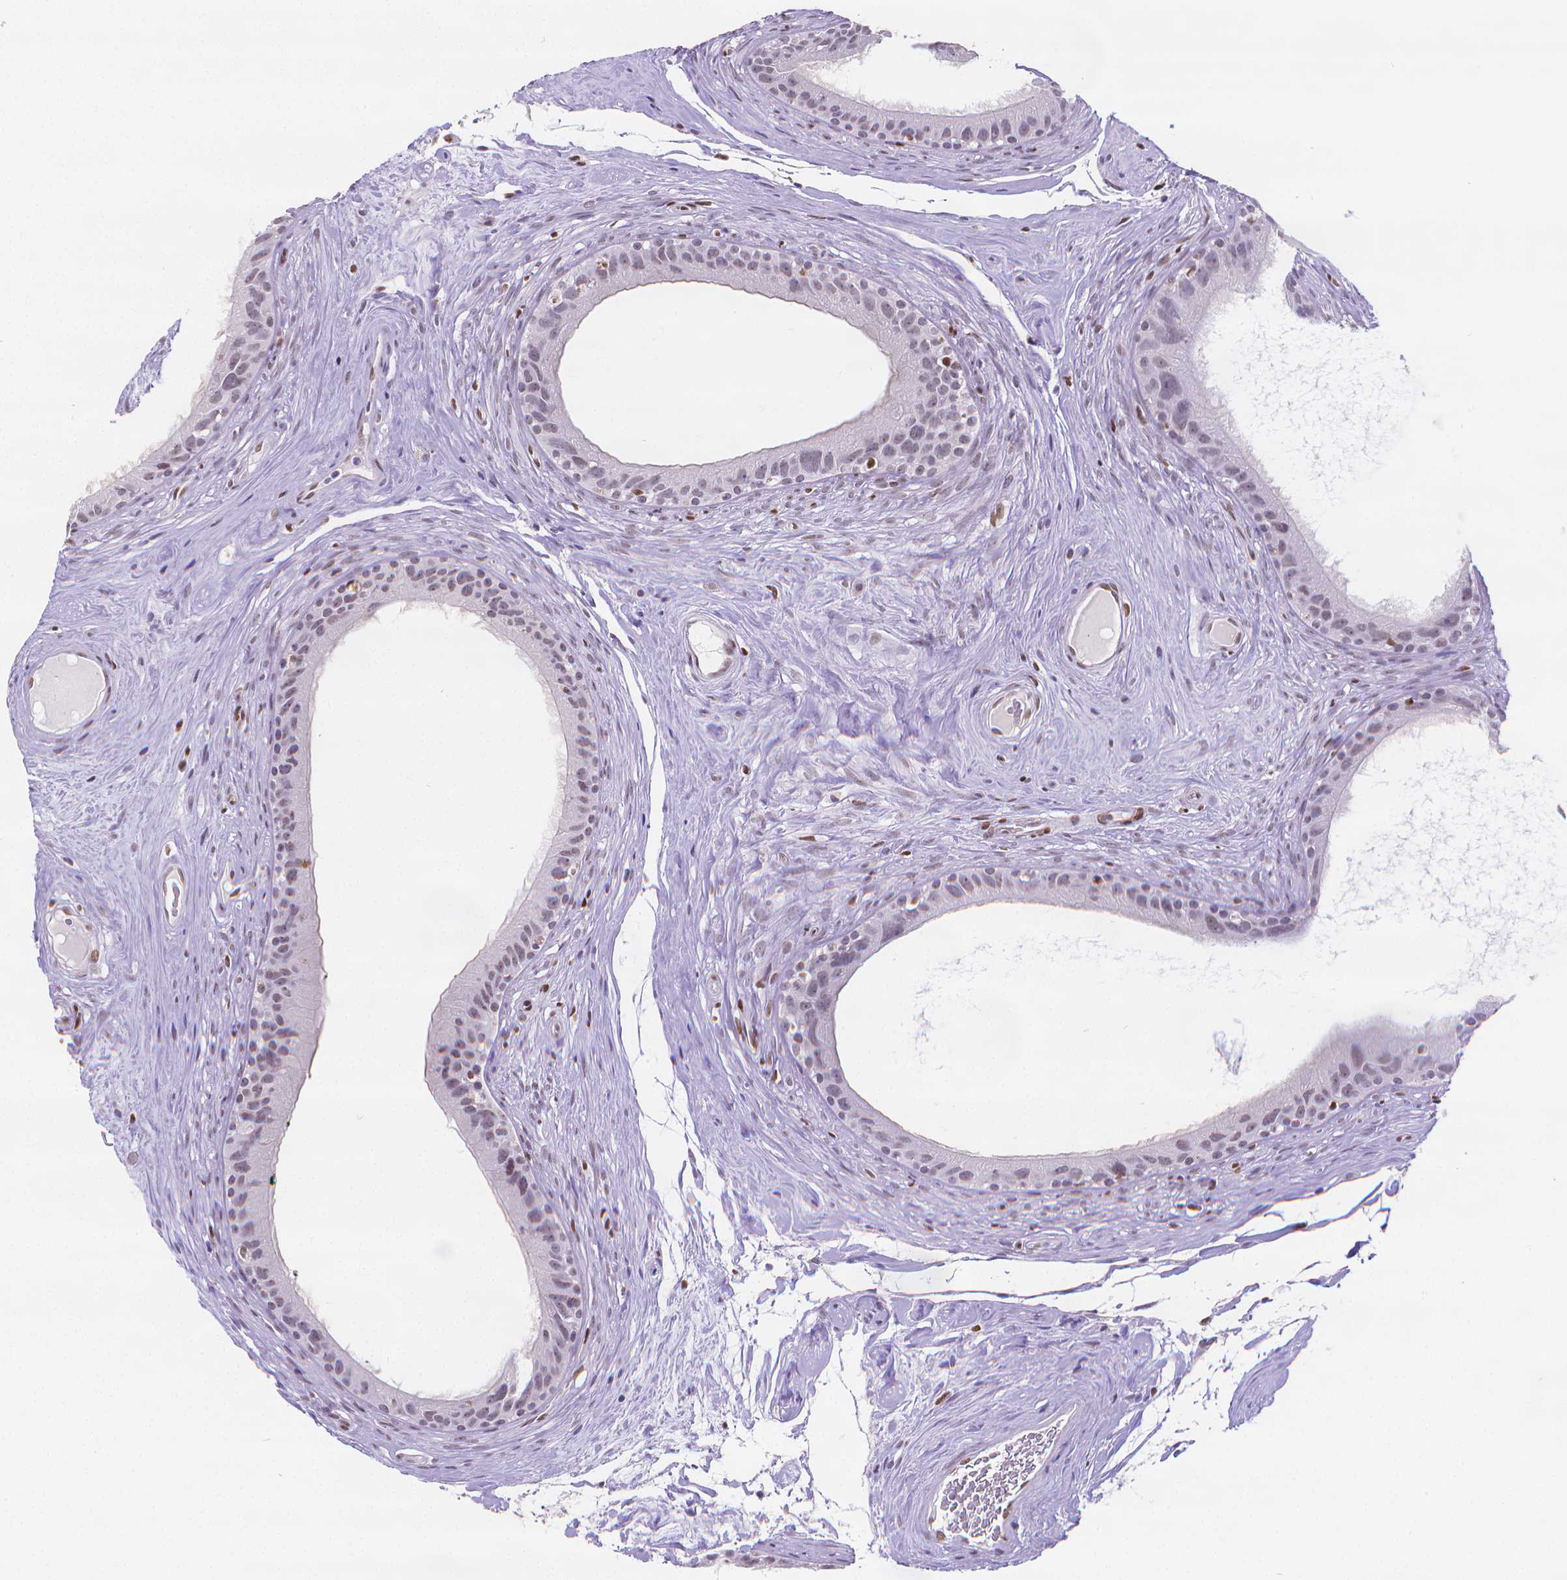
{"staining": {"intensity": "weak", "quantity": "<25%", "location": "nuclear"}, "tissue": "epididymis", "cell_type": "Glandular cells", "image_type": "normal", "snomed": [{"axis": "morphology", "description": "Normal tissue, NOS"}, {"axis": "topography", "description": "Epididymis"}], "caption": "Immunohistochemical staining of unremarkable epididymis shows no significant staining in glandular cells.", "gene": "MEF2C", "patient": {"sex": "male", "age": 59}}